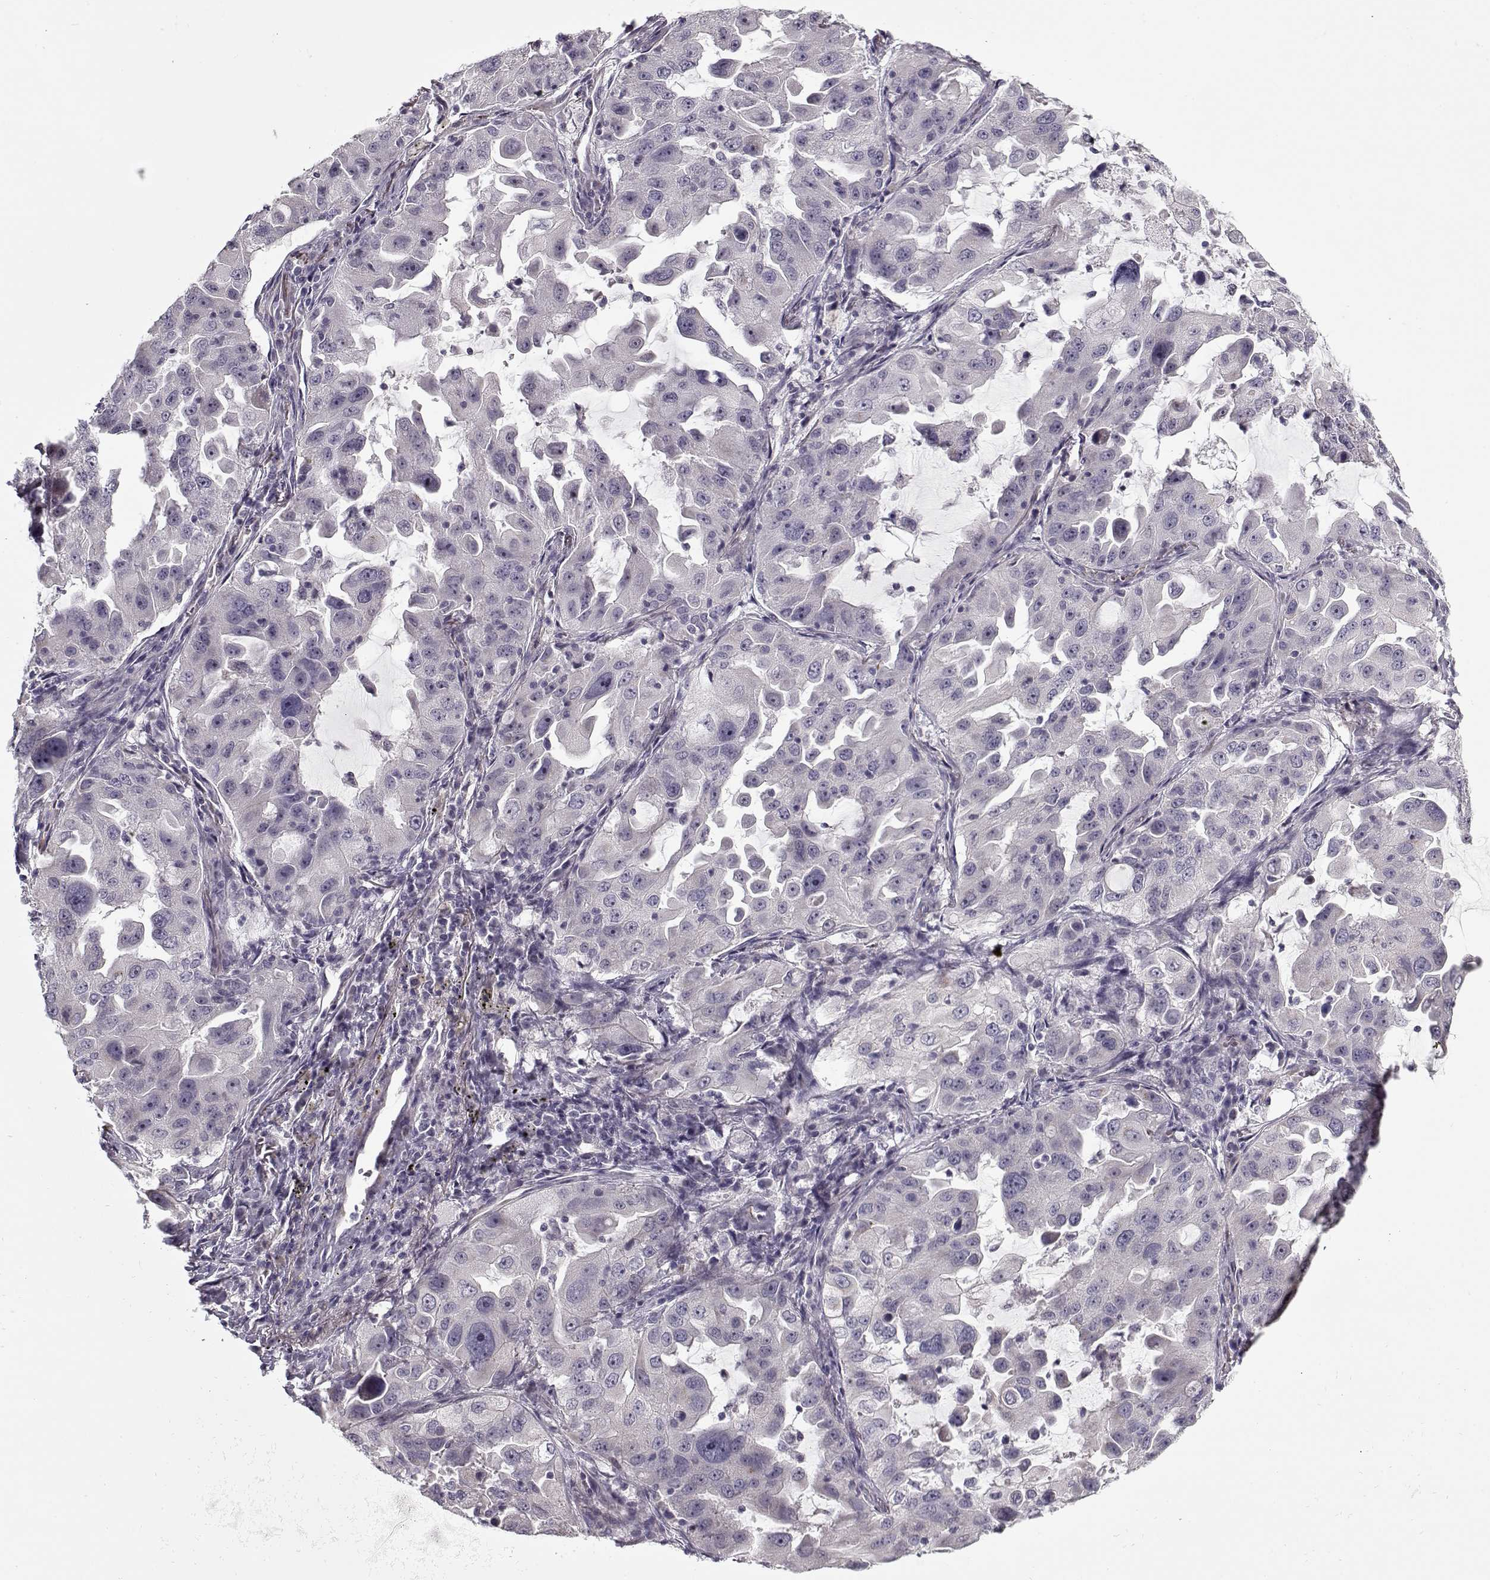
{"staining": {"intensity": "negative", "quantity": "none", "location": "none"}, "tissue": "lung cancer", "cell_type": "Tumor cells", "image_type": "cancer", "snomed": [{"axis": "morphology", "description": "Adenocarcinoma, NOS"}, {"axis": "topography", "description": "Lung"}], "caption": "Adenocarcinoma (lung) was stained to show a protein in brown. There is no significant expression in tumor cells.", "gene": "PNMT", "patient": {"sex": "female", "age": 61}}